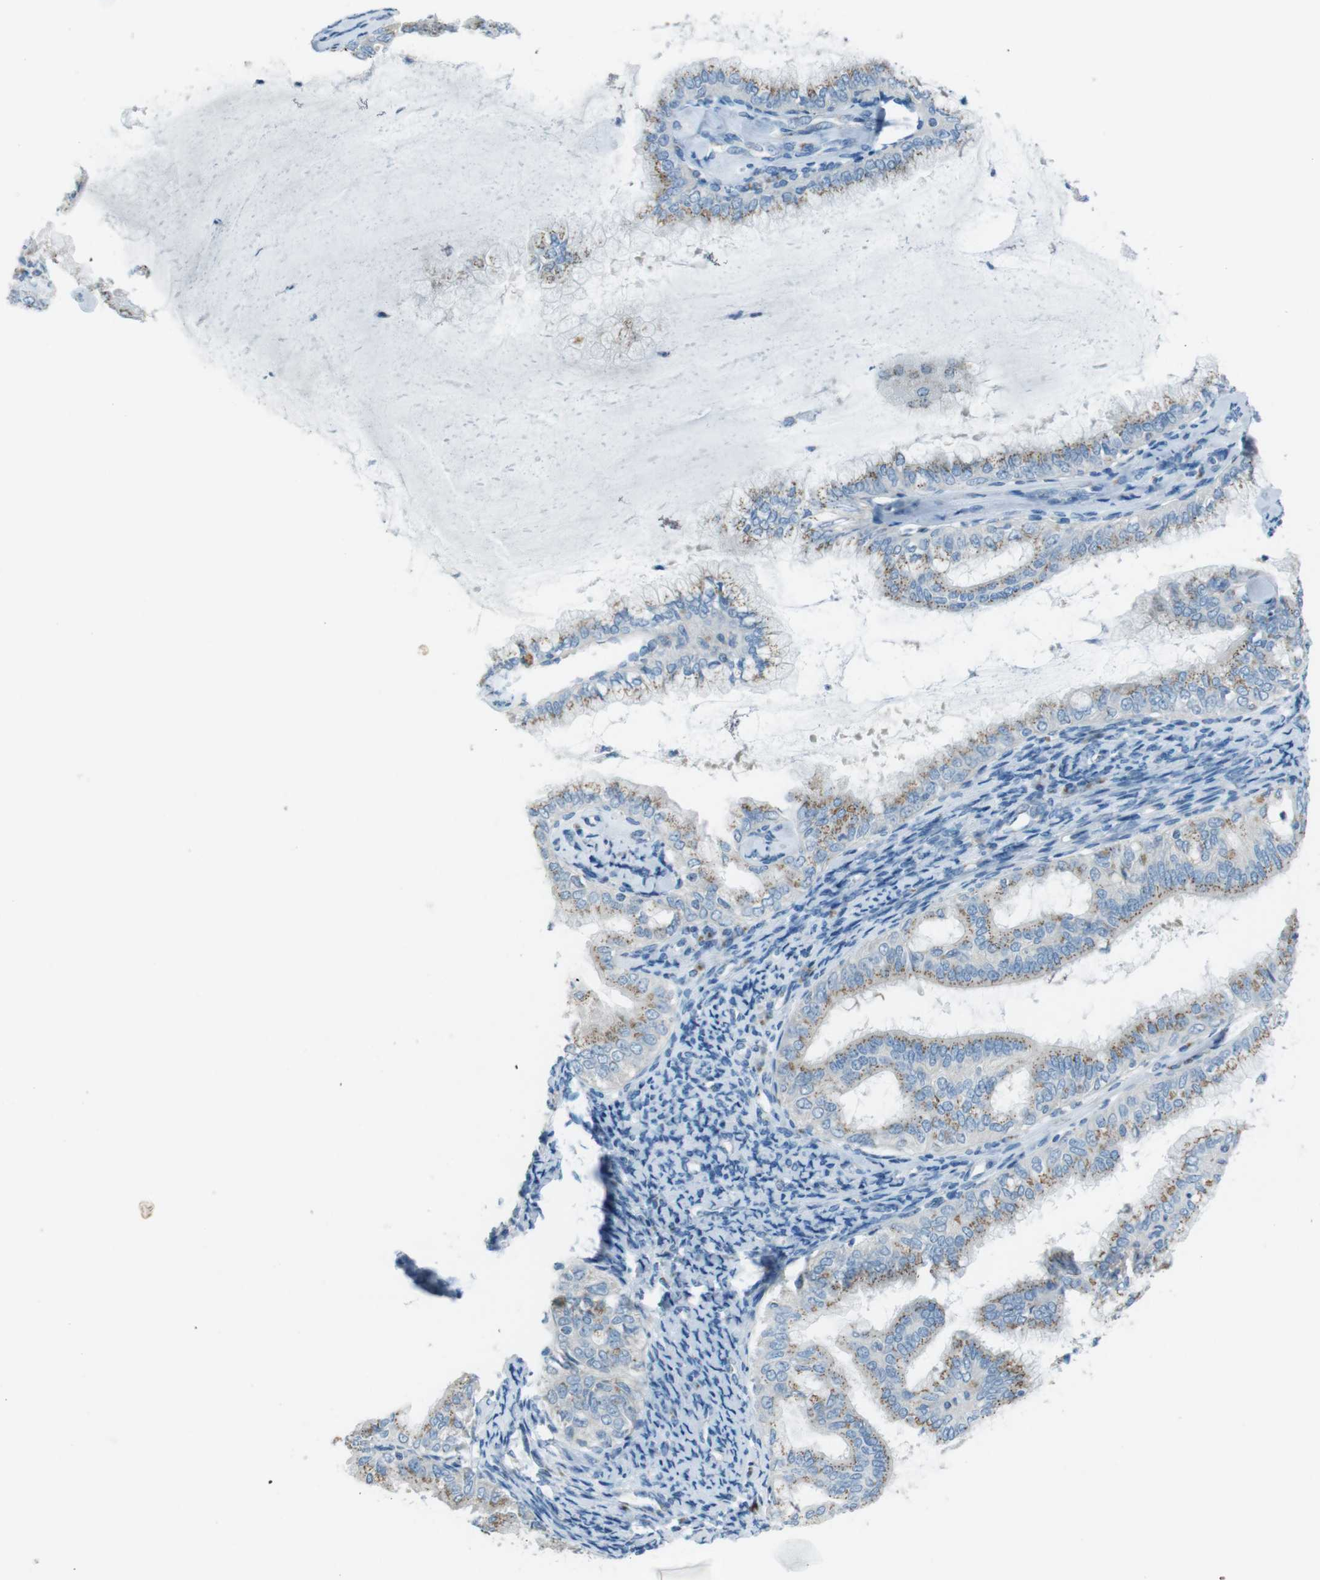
{"staining": {"intensity": "moderate", "quantity": "25%-75%", "location": "cytoplasmic/membranous"}, "tissue": "endometrial cancer", "cell_type": "Tumor cells", "image_type": "cancer", "snomed": [{"axis": "morphology", "description": "Adenocarcinoma, NOS"}, {"axis": "topography", "description": "Endometrium"}], "caption": "Endometrial cancer tissue shows moderate cytoplasmic/membranous positivity in about 25%-75% of tumor cells The protein is shown in brown color, while the nuclei are stained blue.", "gene": "TXNDC15", "patient": {"sex": "female", "age": 63}}